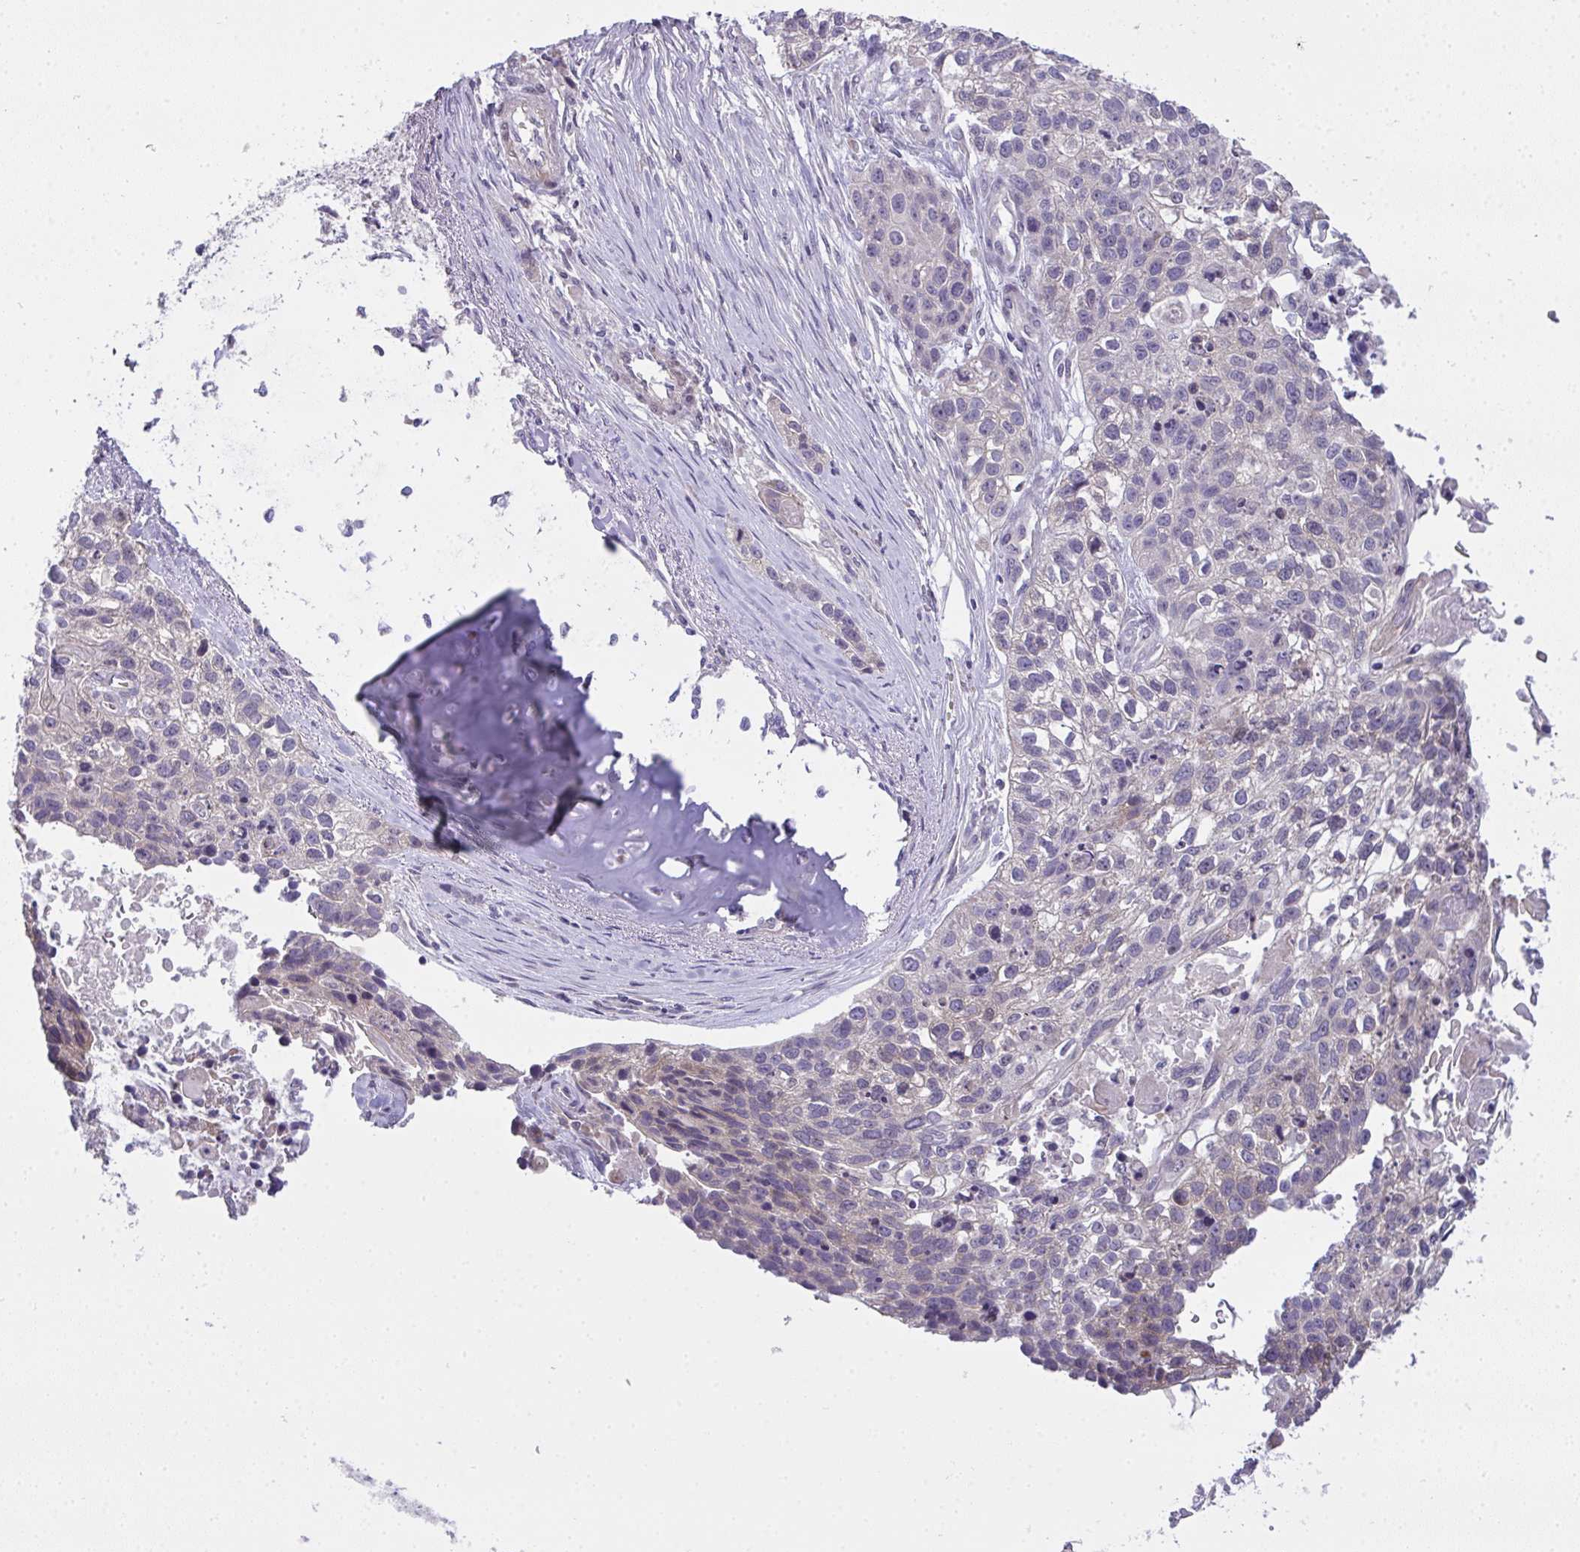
{"staining": {"intensity": "negative", "quantity": "none", "location": "none"}, "tissue": "lung cancer", "cell_type": "Tumor cells", "image_type": "cancer", "snomed": [{"axis": "morphology", "description": "Squamous cell carcinoma, NOS"}, {"axis": "topography", "description": "Lung"}], "caption": "This image is of lung squamous cell carcinoma stained with immunohistochemistry to label a protein in brown with the nuclei are counter-stained blue. There is no positivity in tumor cells.", "gene": "NT5C1A", "patient": {"sex": "male", "age": 74}}